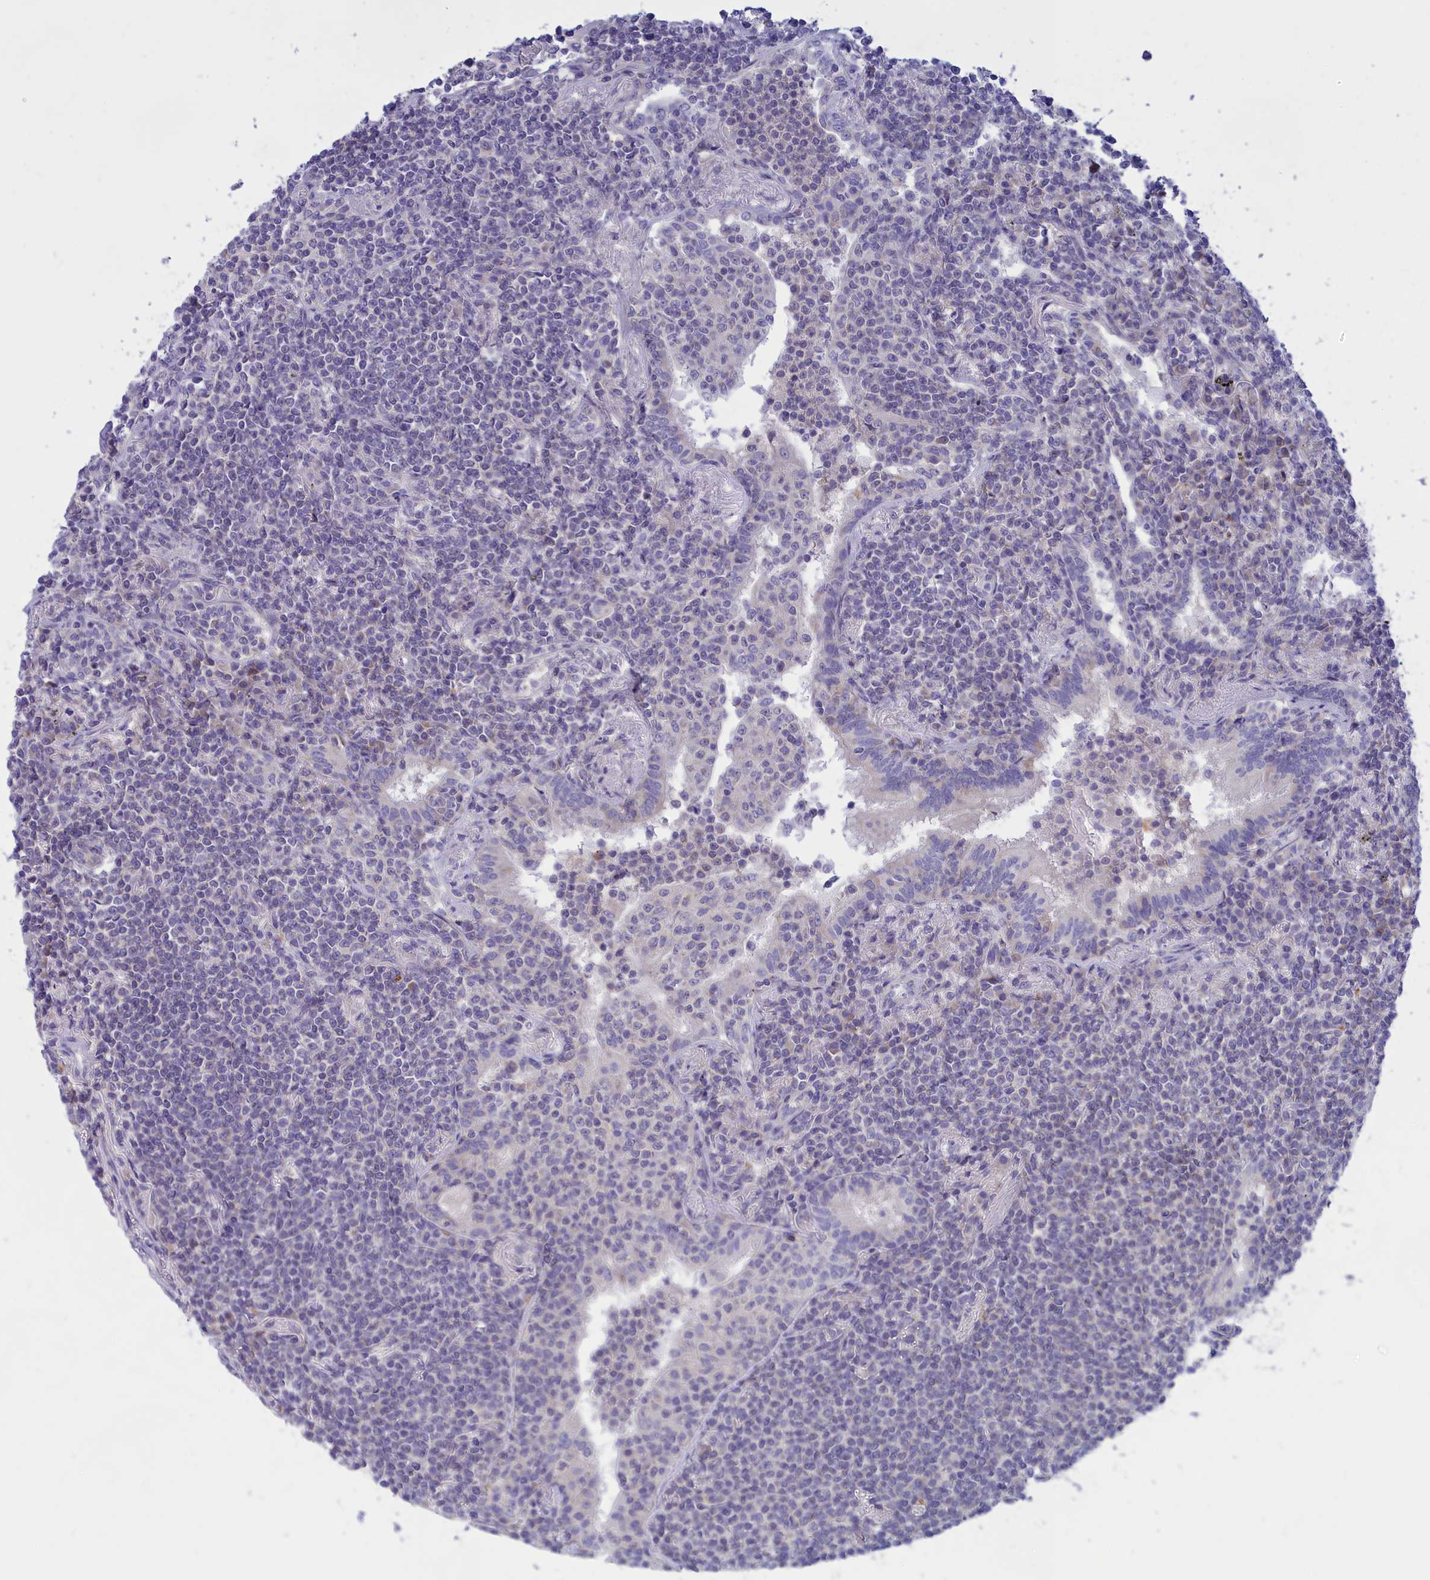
{"staining": {"intensity": "negative", "quantity": "none", "location": "none"}, "tissue": "lymphoma", "cell_type": "Tumor cells", "image_type": "cancer", "snomed": [{"axis": "morphology", "description": "Malignant lymphoma, non-Hodgkin's type, Low grade"}, {"axis": "topography", "description": "Lung"}], "caption": "Lymphoma was stained to show a protein in brown. There is no significant expression in tumor cells. The staining is performed using DAB brown chromogen with nuclei counter-stained in using hematoxylin.", "gene": "TMEM30B", "patient": {"sex": "female", "age": 71}}